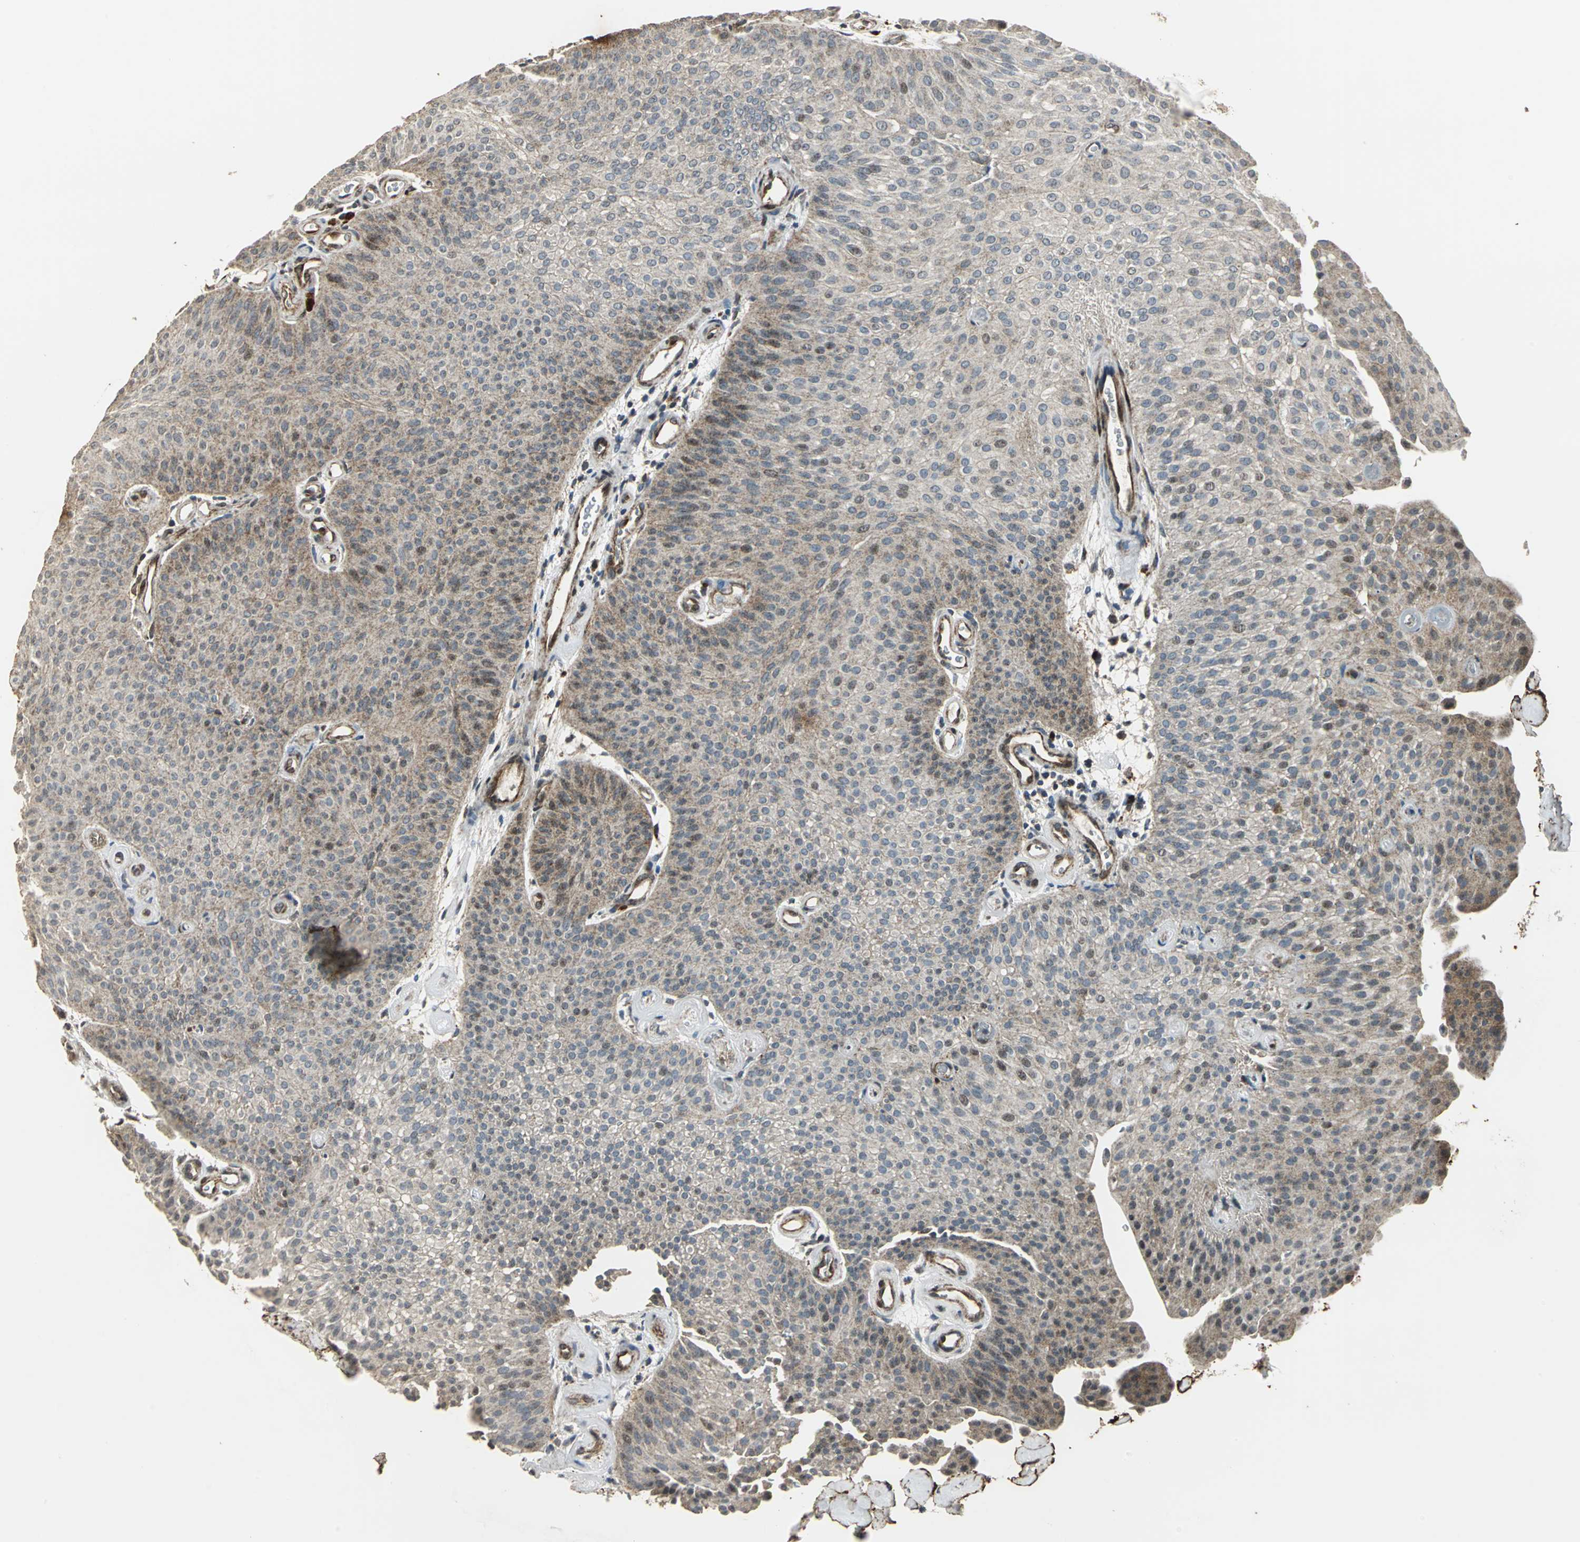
{"staining": {"intensity": "weak", "quantity": ">75%", "location": "cytoplasmic/membranous"}, "tissue": "urothelial cancer", "cell_type": "Tumor cells", "image_type": "cancer", "snomed": [{"axis": "morphology", "description": "Urothelial carcinoma, Low grade"}, {"axis": "topography", "description": "Urinary bladder"}], "caption": "Human low-grade urothelial carcinoma stained for a protein (brown) demonstrates weak cytoplasmic/membranous positive expression in about >75% of tumor cells.", "gene": "DNAJB4", "patient": {"sex": "female", "age": 60}}